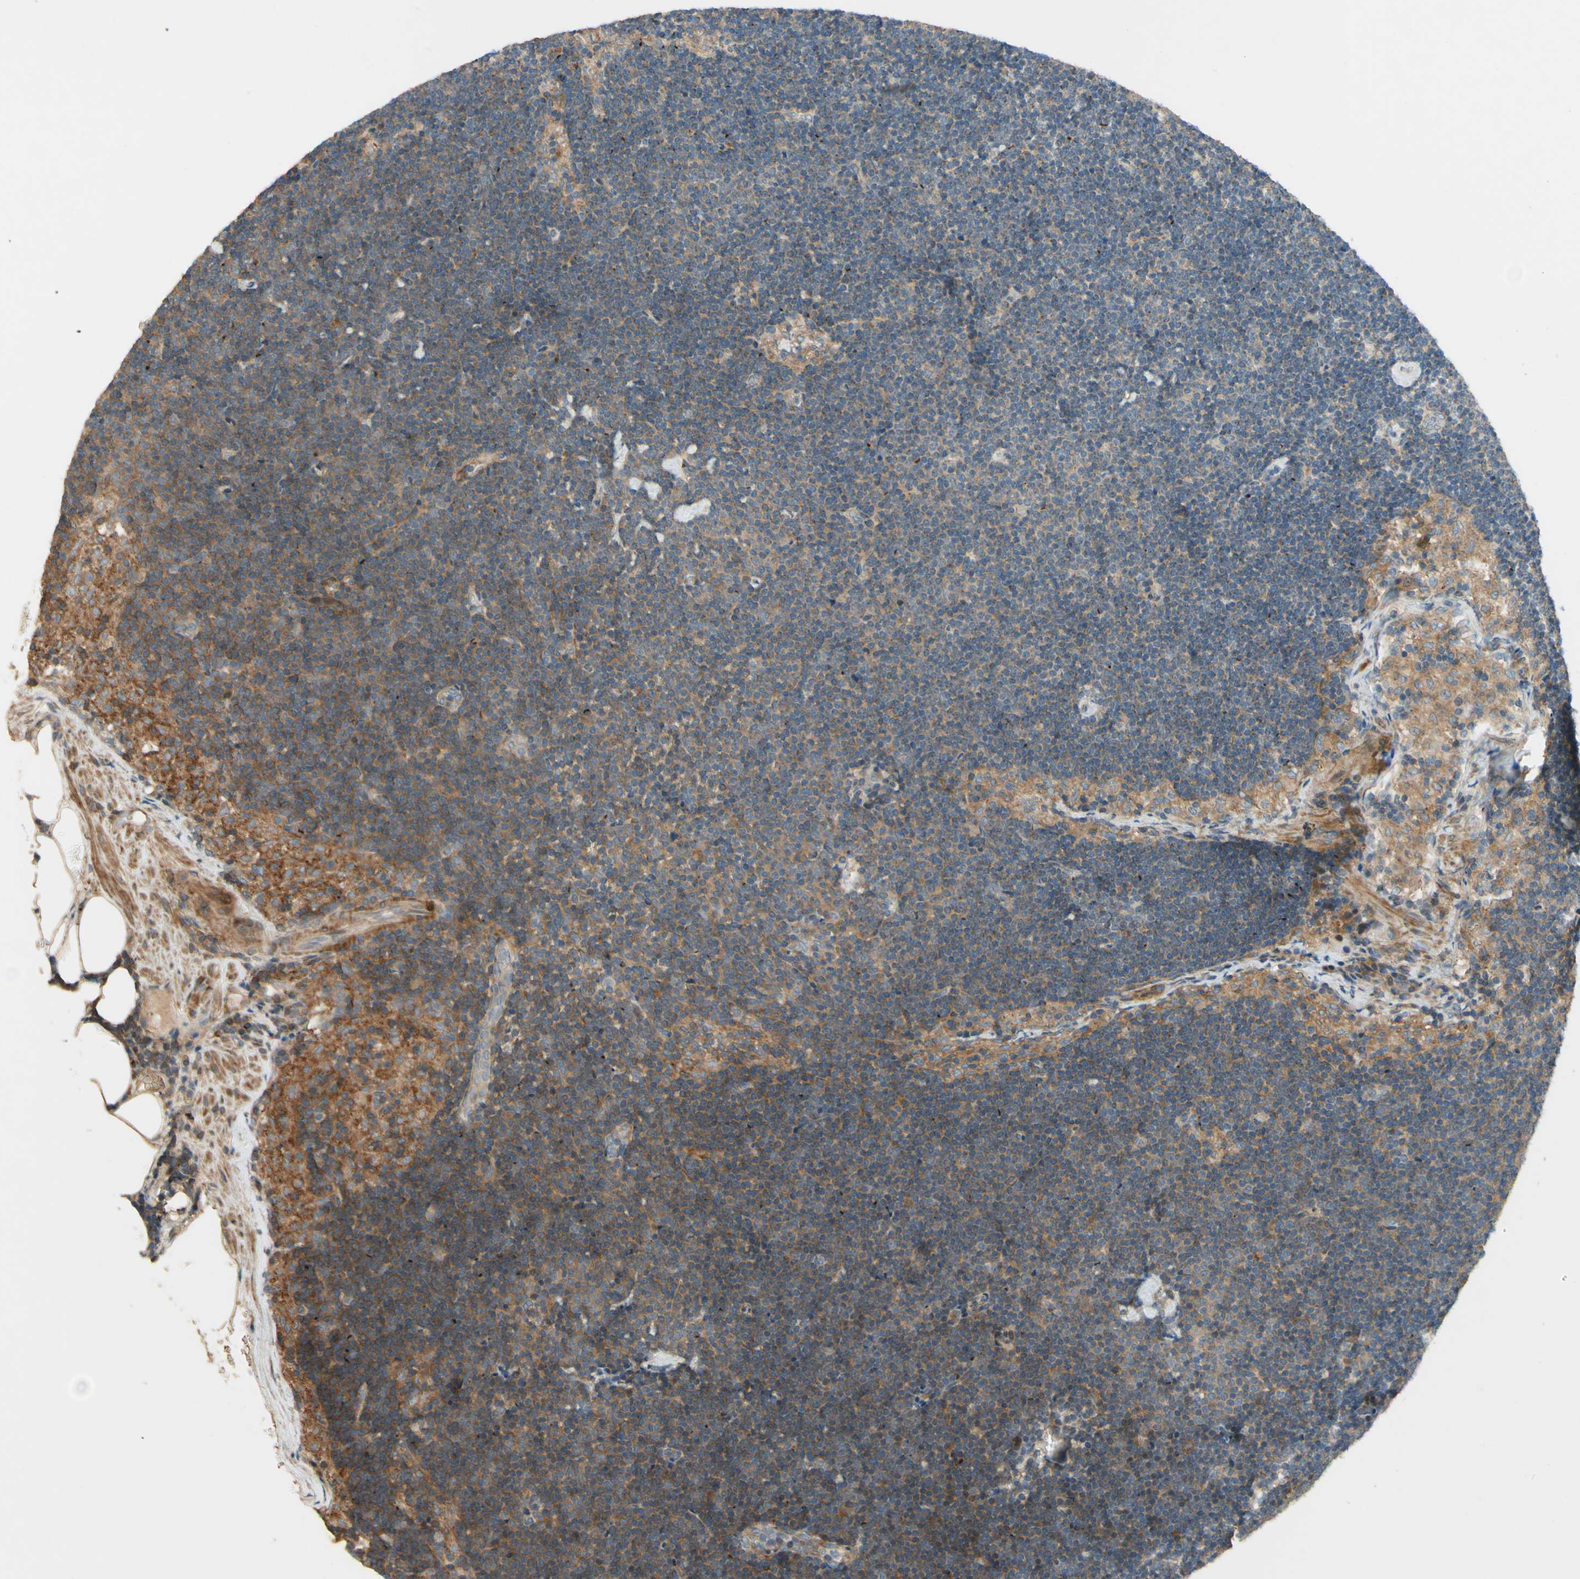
{"staining": {"intensity": "moderate", "quantity": ">75%", "location": "cytoplasmic/membranous"}, "tissue": "lymph node", "cell_type": "Germinal center cells", "image_type": "normal", "snomed": [{"axis": "morphology", "description": "Normal tissue, NOS"}, {"axis": "topography", "description": "Lymph node"}], "caption": "Germinal center cells demonstrate moderate cytoplasmic/membranous expression in about >75% of cells in normal lymph node. (IHC, brightfield microscopy, high magnification).", "gene": "ADAM17", "patient": {"sex": "male", "age": 63}}